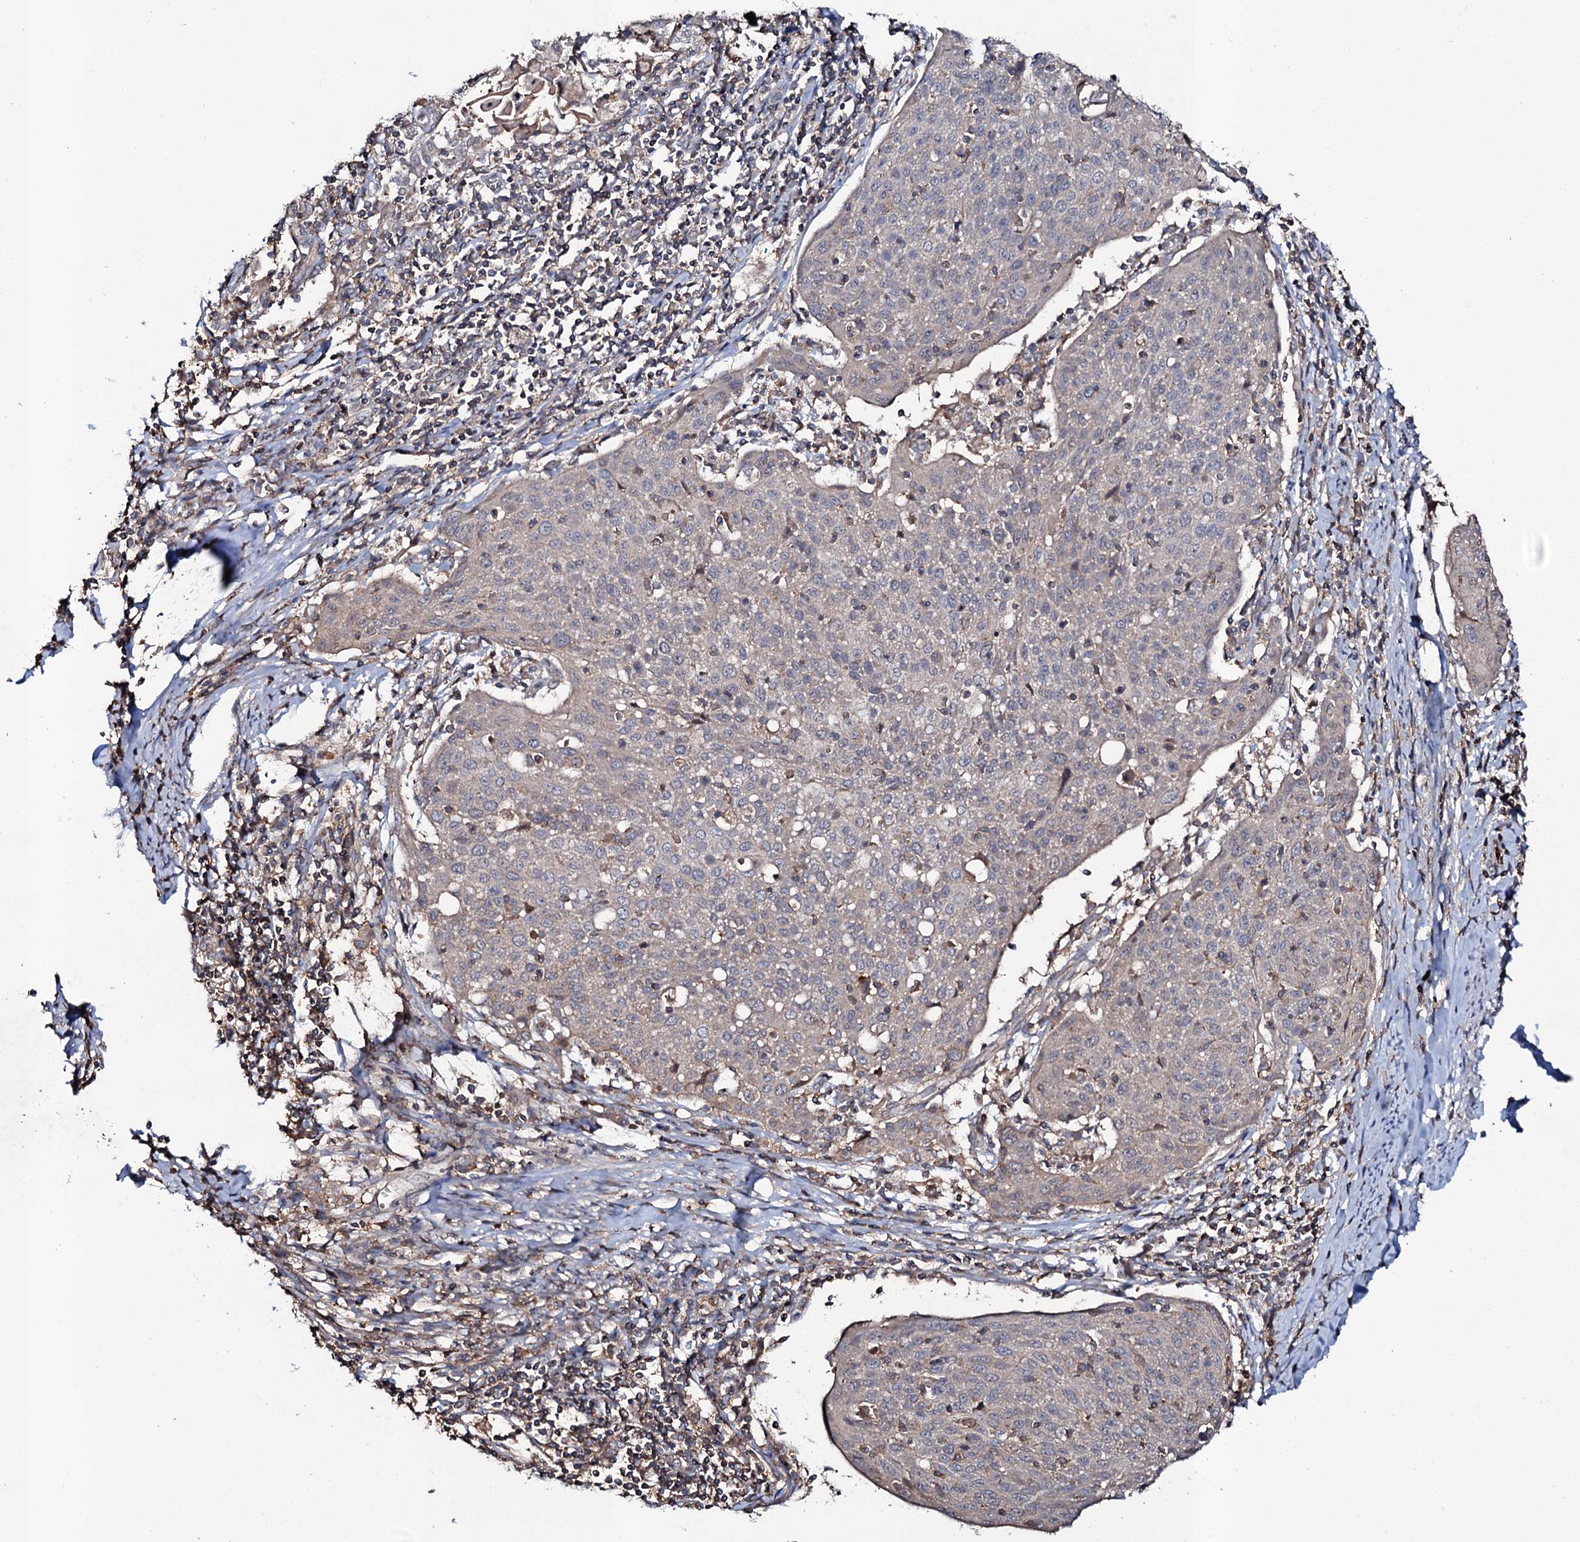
{"staining": {"intensity": "negative", "quantity": "none", "location": "none"}, "tissue": "cervical cancer", "cell_type": "Tumor cells", "image_type": "cancer", "snomed": [{"axis": "morphology", "description": "Squamous cell carcinoma, NOS"}, {"axis": "topography", "description": "Cervix"}], "caption": "Cervical squamous cell carcinoma stained for a protein using immunohistochemistry displays no positivity tumor cells.", "gene": "COG6", "patient": {"sex": "female", "age": 67}}